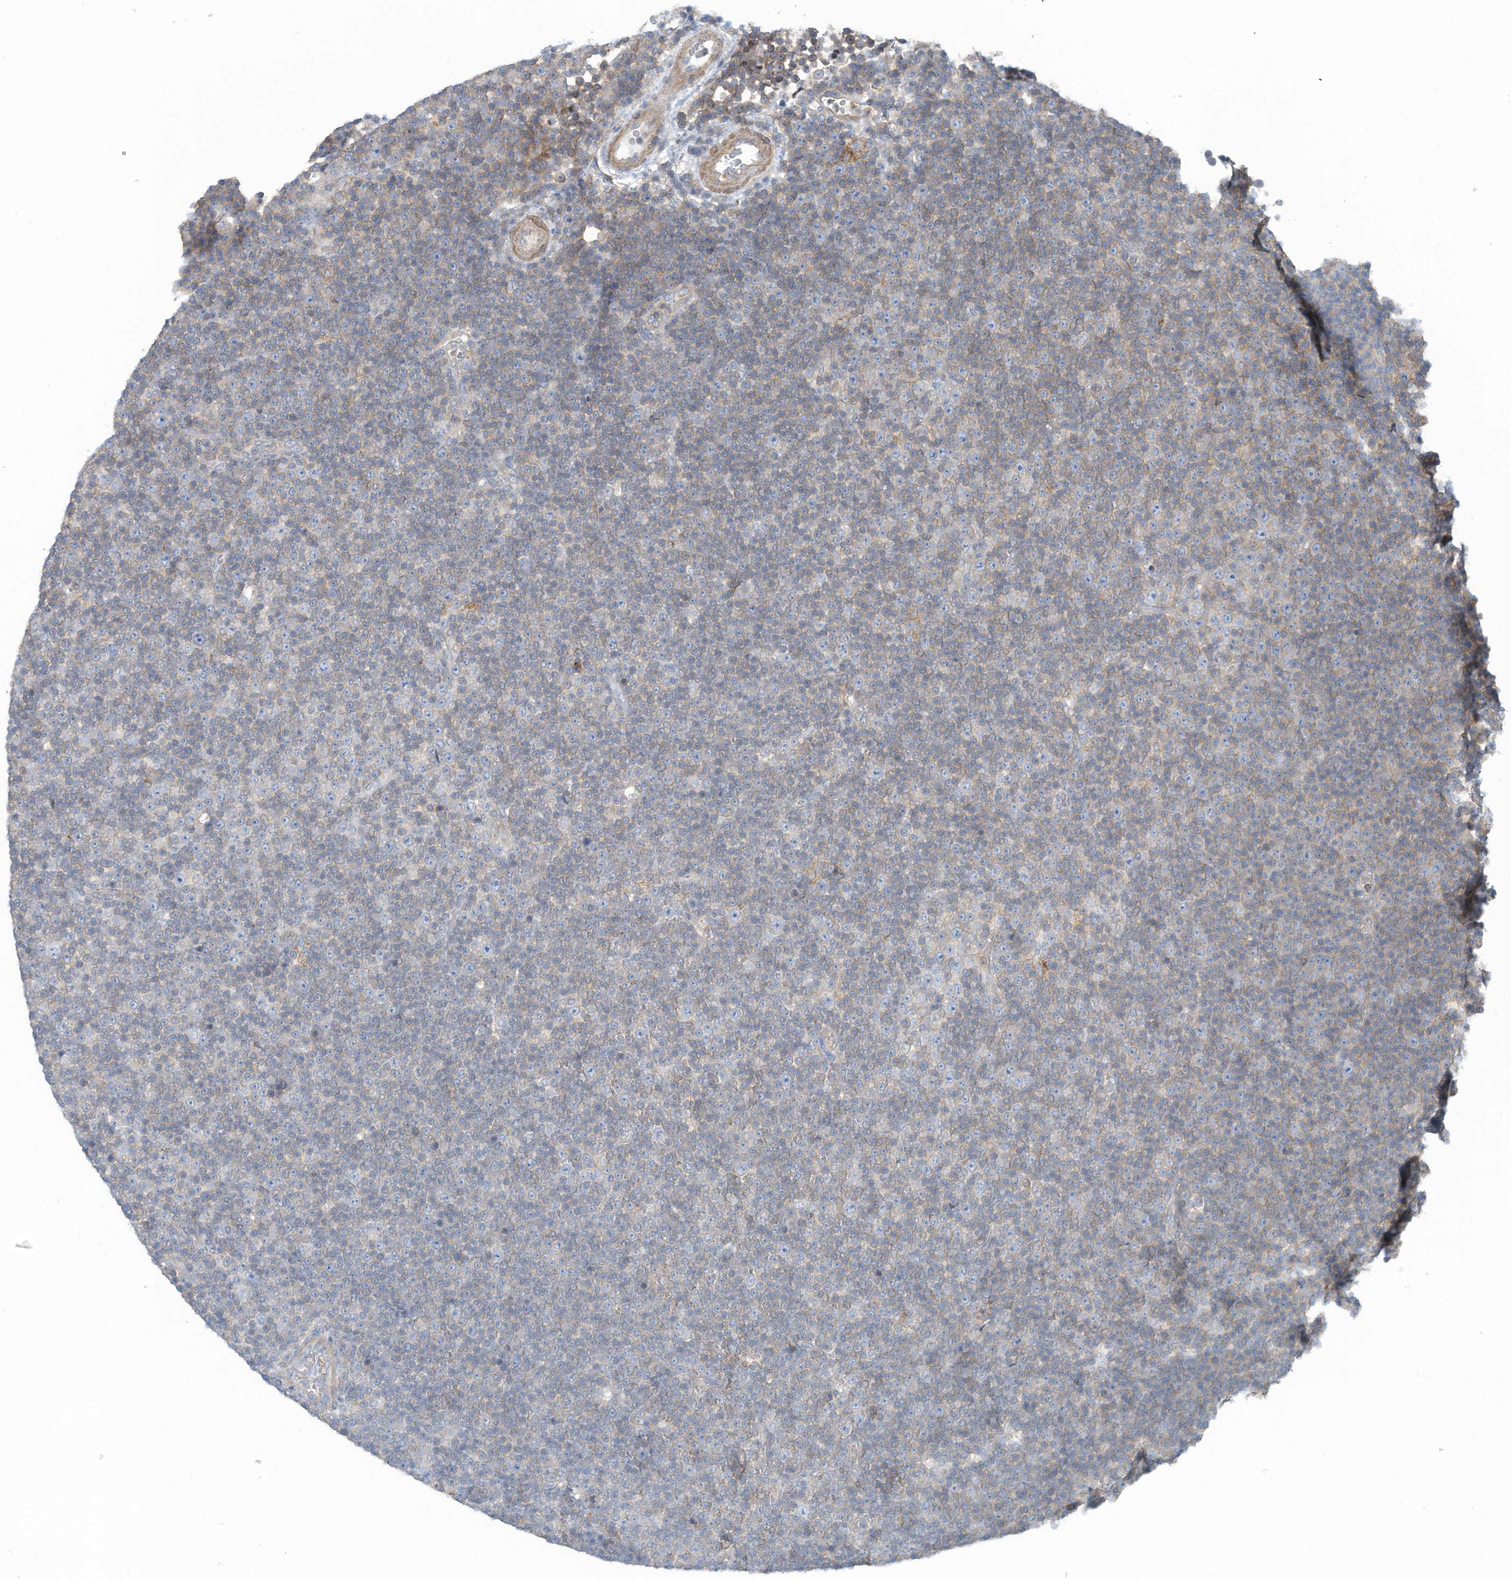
{"staining": {"intensity": "weak", "quantity": "25%-75%", "location": "cytoplasmic/membranous"}, "tissue": "lymphoma", "cell_type": "Tumor cells", "image_type": "cancer", "snomed": [{"axis": "morphology", "description": "Malignant lymphoma, non-Hodgkin's type, Low grade"}, {"axis": "topography", "description": "Lymph node"}], "caption": "Brown immunohistochemical staining in lymphoma reveals weak cytoplasmic/membranous expression in approximately 25%-75% of tumor cells. The protein is stained brown, and the nuclei are stained in blue (DAB (3,3'-diaminobenzidine) IHC with brightfield microscopy, high magnification).", "gene": "ZNF846", "patient": {"sex": "female", "age": 67}}